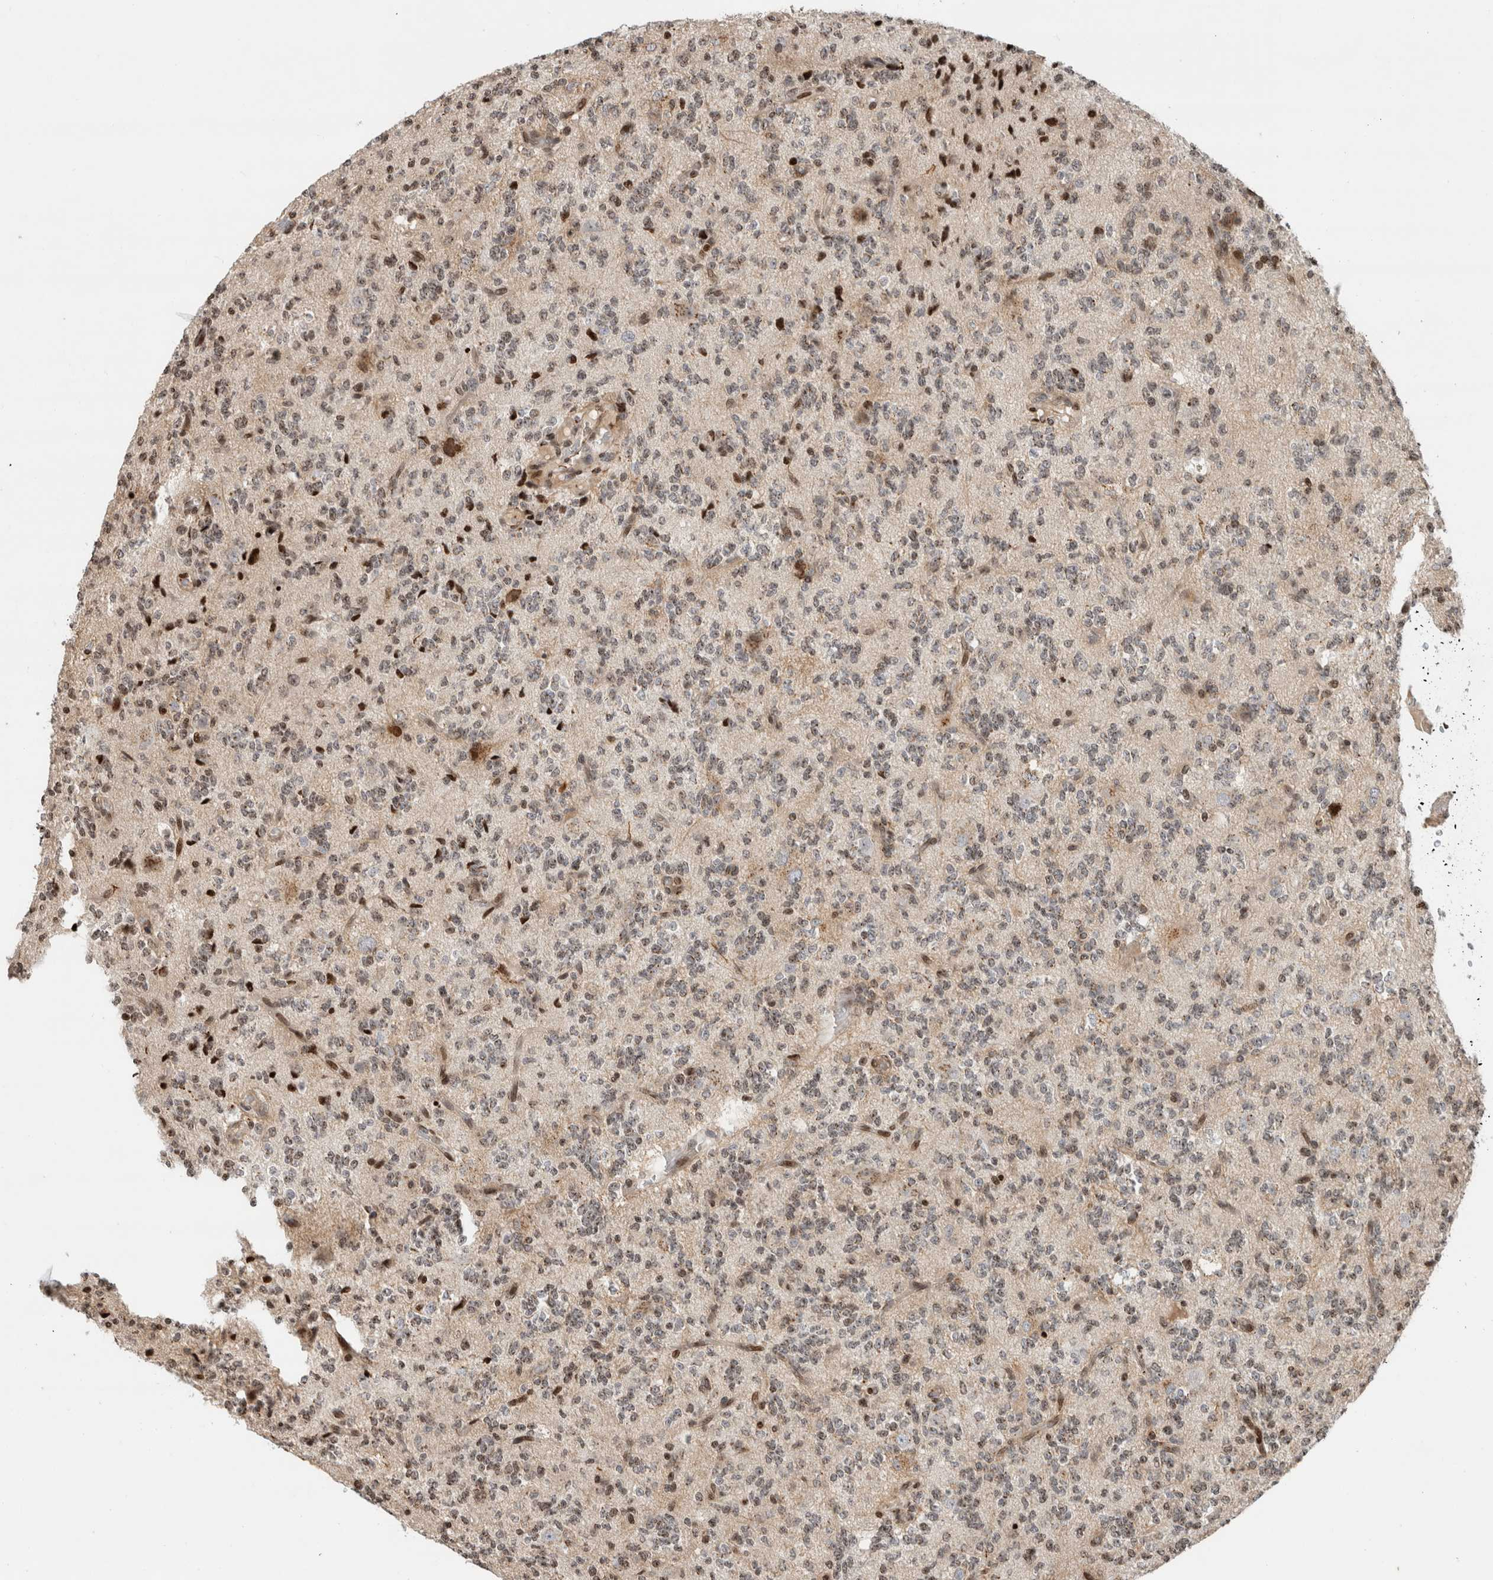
{"staining": {"intensity": "weak", "quantity": ">75%", "location": "nuclear"}, "tissue": "glioma", "cell_type": "Tumor cells", "image_type": "cancer", "snomed": [{"axis": "morphology", "description": "Glioma, malignant, High grade"}, {"axis": "topography", "description": "Brain"}], "caption": "Immunohistochemical staining of human high-grade glioma (malignant) exhibits weak nuclear protein expression in about >75% of tumor cells.", "gene": "GINS4", "patient": {"sex": "female", "age": 62}}